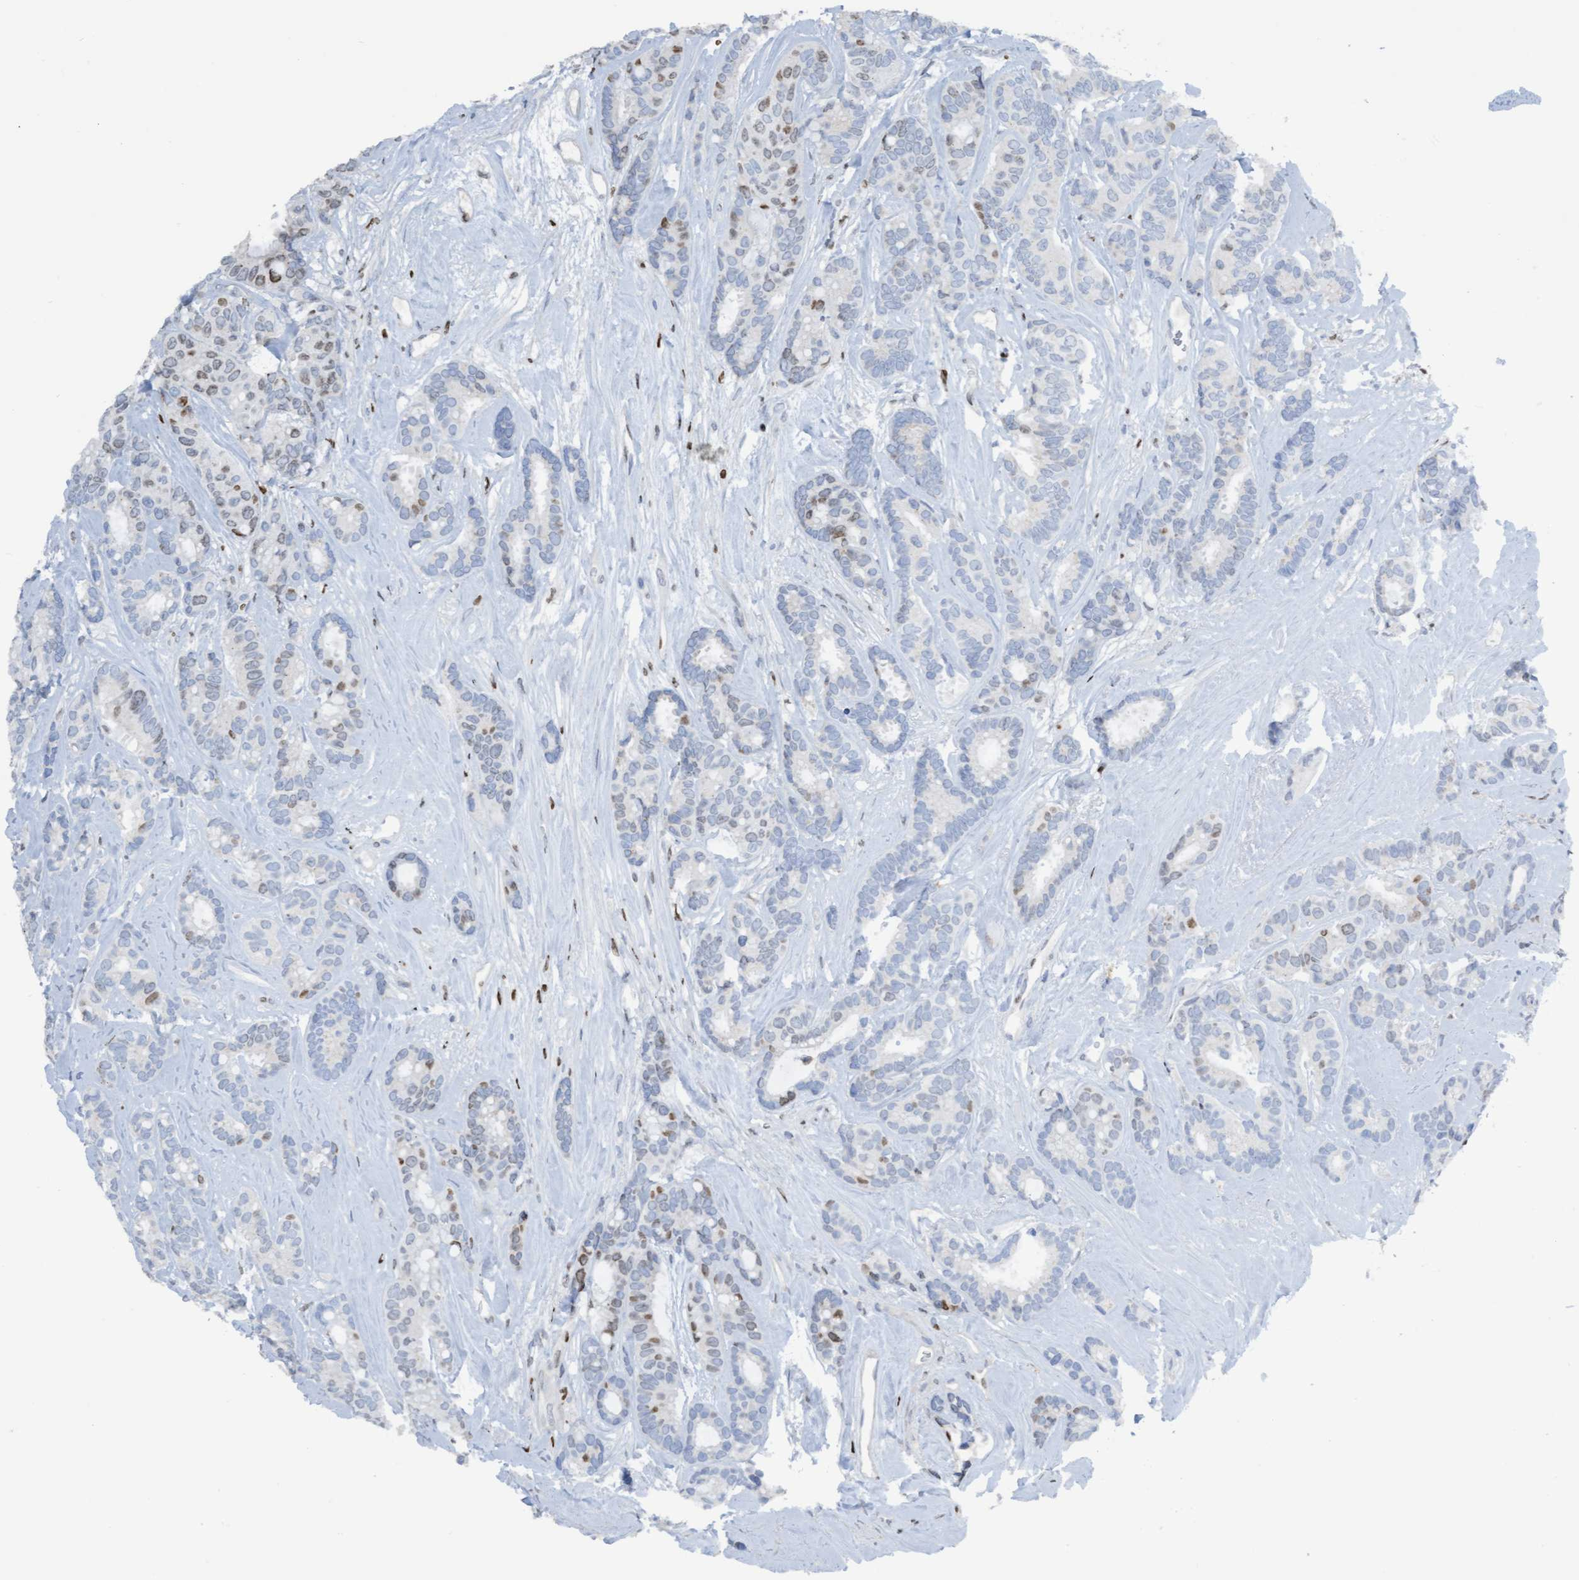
{"staining": {"intensity": "weak", "quantity": "<25%", "location": "nuclear"}, "tissue": "breast cancer", "cell_type": "Tumor cells", "image_type": "cancer", "snomed": [{"axis": "morphology", "description": "Duct carcinoma"}, {"axis": "topography", "description": "Breast"}], "caption": "Immunohistochemistry photomicrograph of human breast cancer stained for a protein (brown), which demonstrates no positivity in tumor cells. Brightfield microscopy of immunohistochemistry (IHC) stained with DAB (brown) and hematoxylin (blue), captured at high magnification.", "gene": "CBX2", "patient": {"sex": "female", "age": 87}}